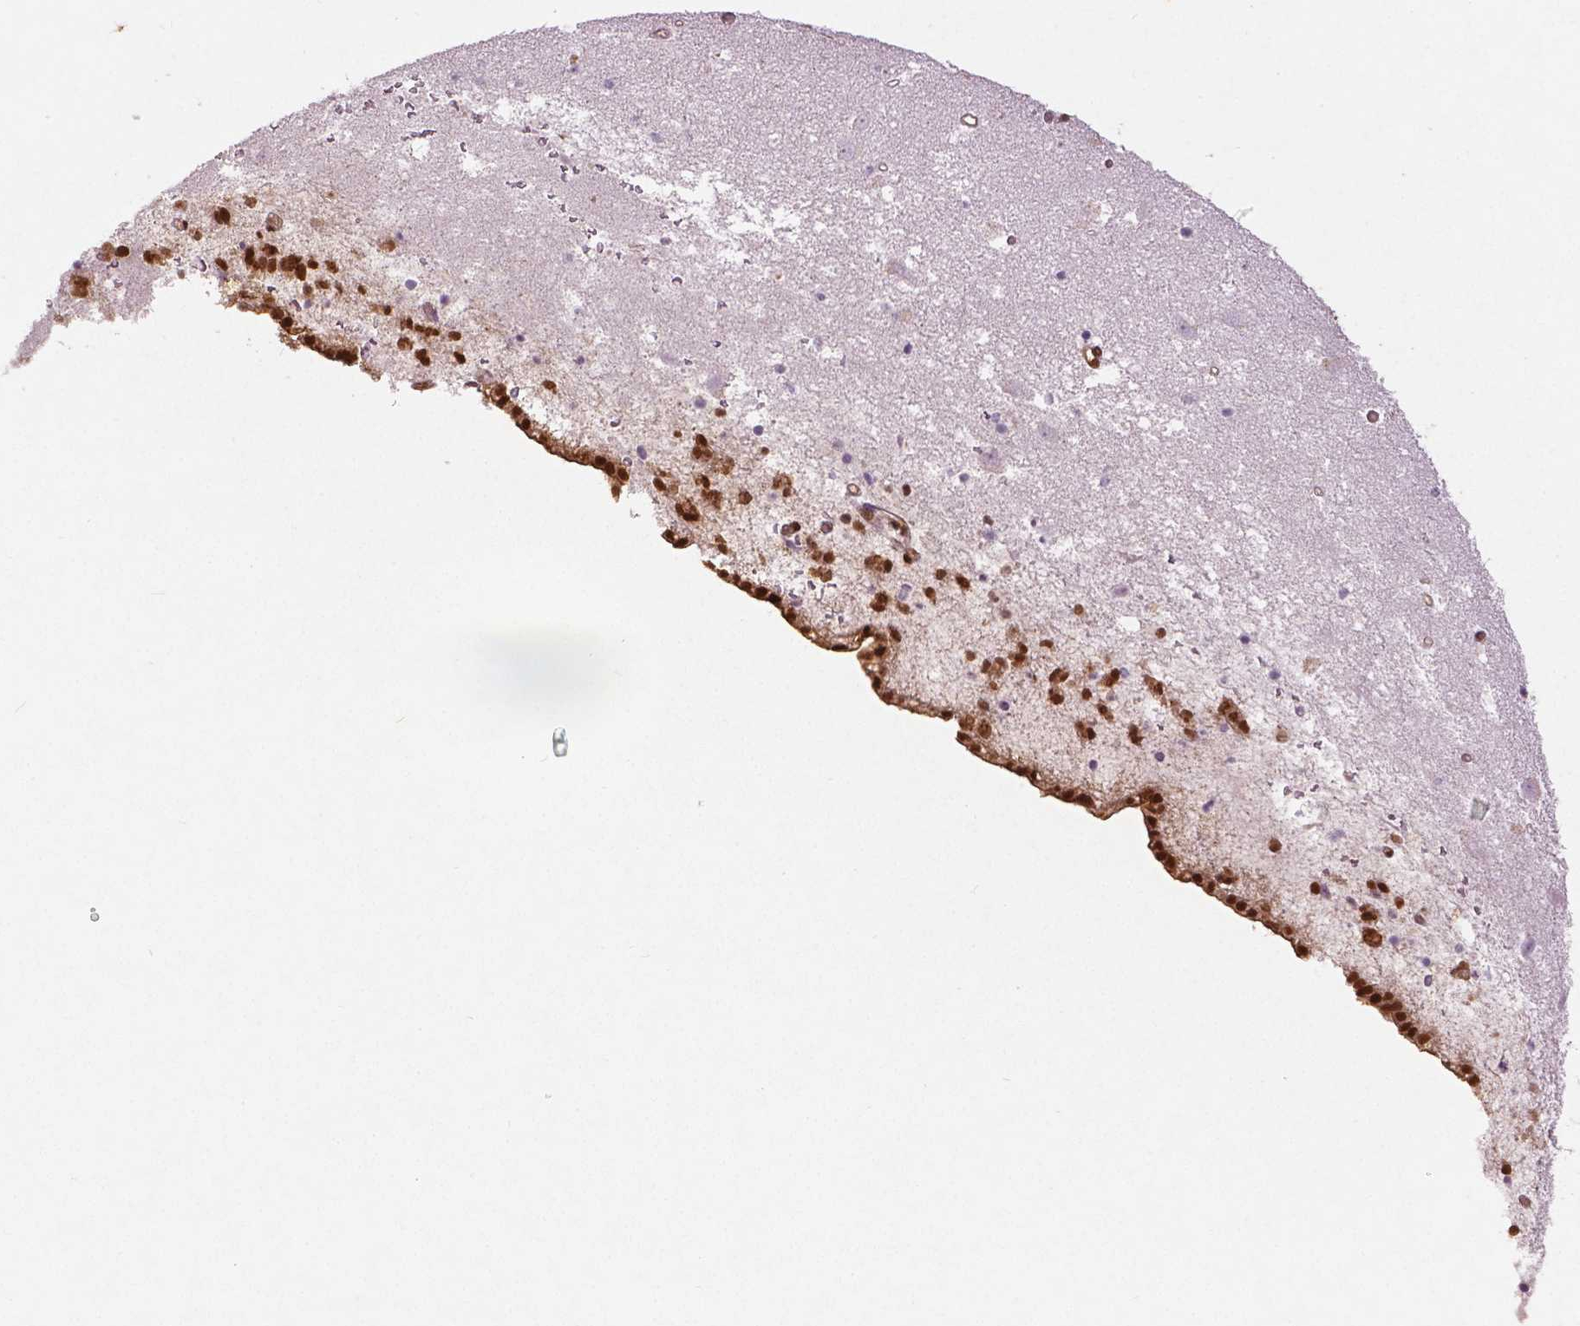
{"staining": {"intensity": "moderate", "quantity": "<25%", "location": "nuclear"}, "tissue": "caudate", "cell_type": "Glial cells", "image_type": "normal", "snomed": [{"axis": "morphology", "description": "Normal tissue, NOS"}, {"axis": "topography", "description": "Lateral ventricle wall"}], "caption": "Immunohistochemical staining of normal caudate displays low levels of moderate nuclear expression in about <25% of glial cells.", "gene": "WWTR1", "patient": {"sex": "female", "age": 42}}